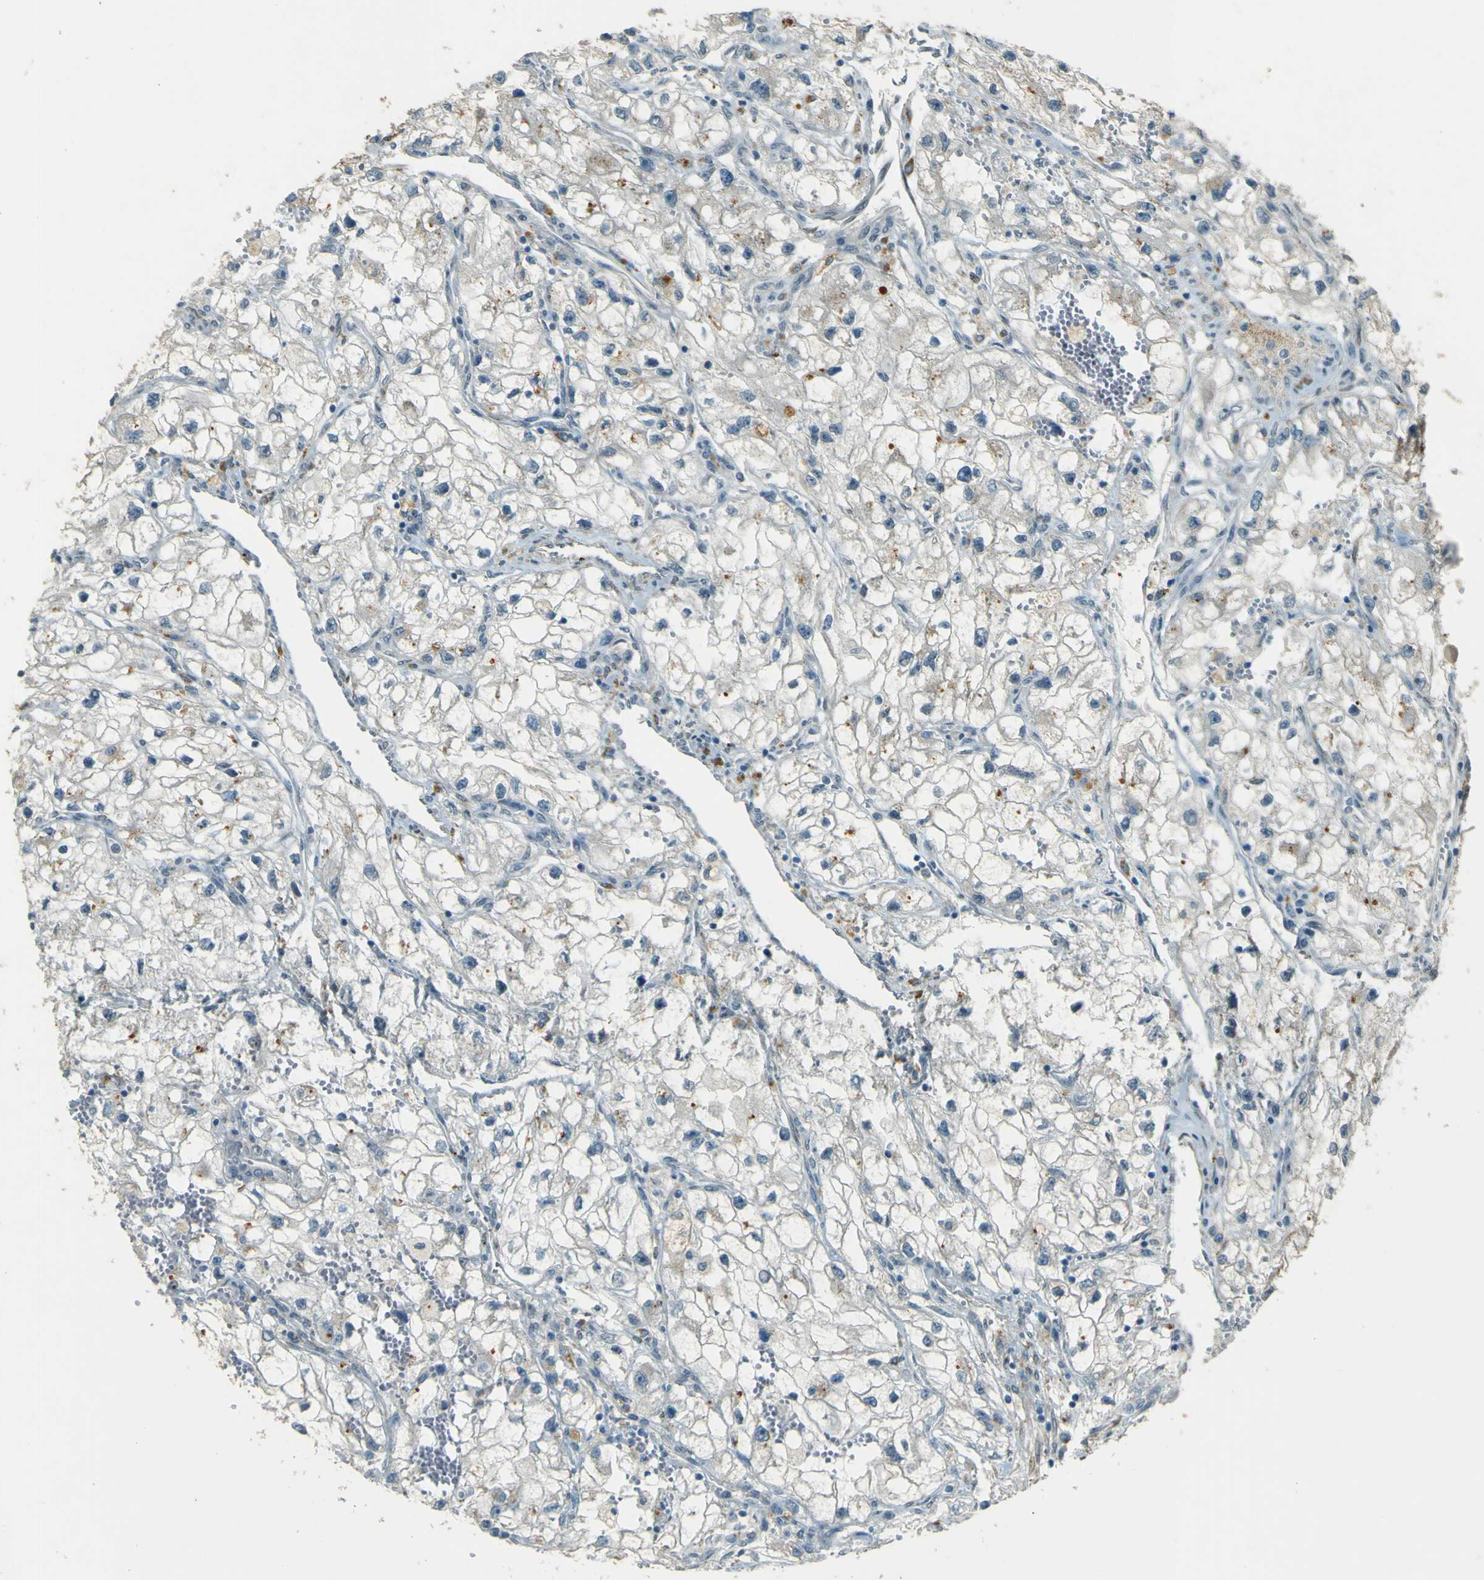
{"staining": {"intensity": "negative", "quantity": "none", "location": "none"}, "tissue": "renal cancer", "cell_type": "Tumor cells", "image_type": "cancer", "snomed": [{"axis": "morphology", "description": "Adenocarcinoma, NOS"}, {"axis": "topography", "description": "Kidney"}], "caption": "Tumor cells are negative for brown protein staining in adenocarcinoma (renal).", "gene": "NEXN", "patient": {"sex": "female", "age": 70}}